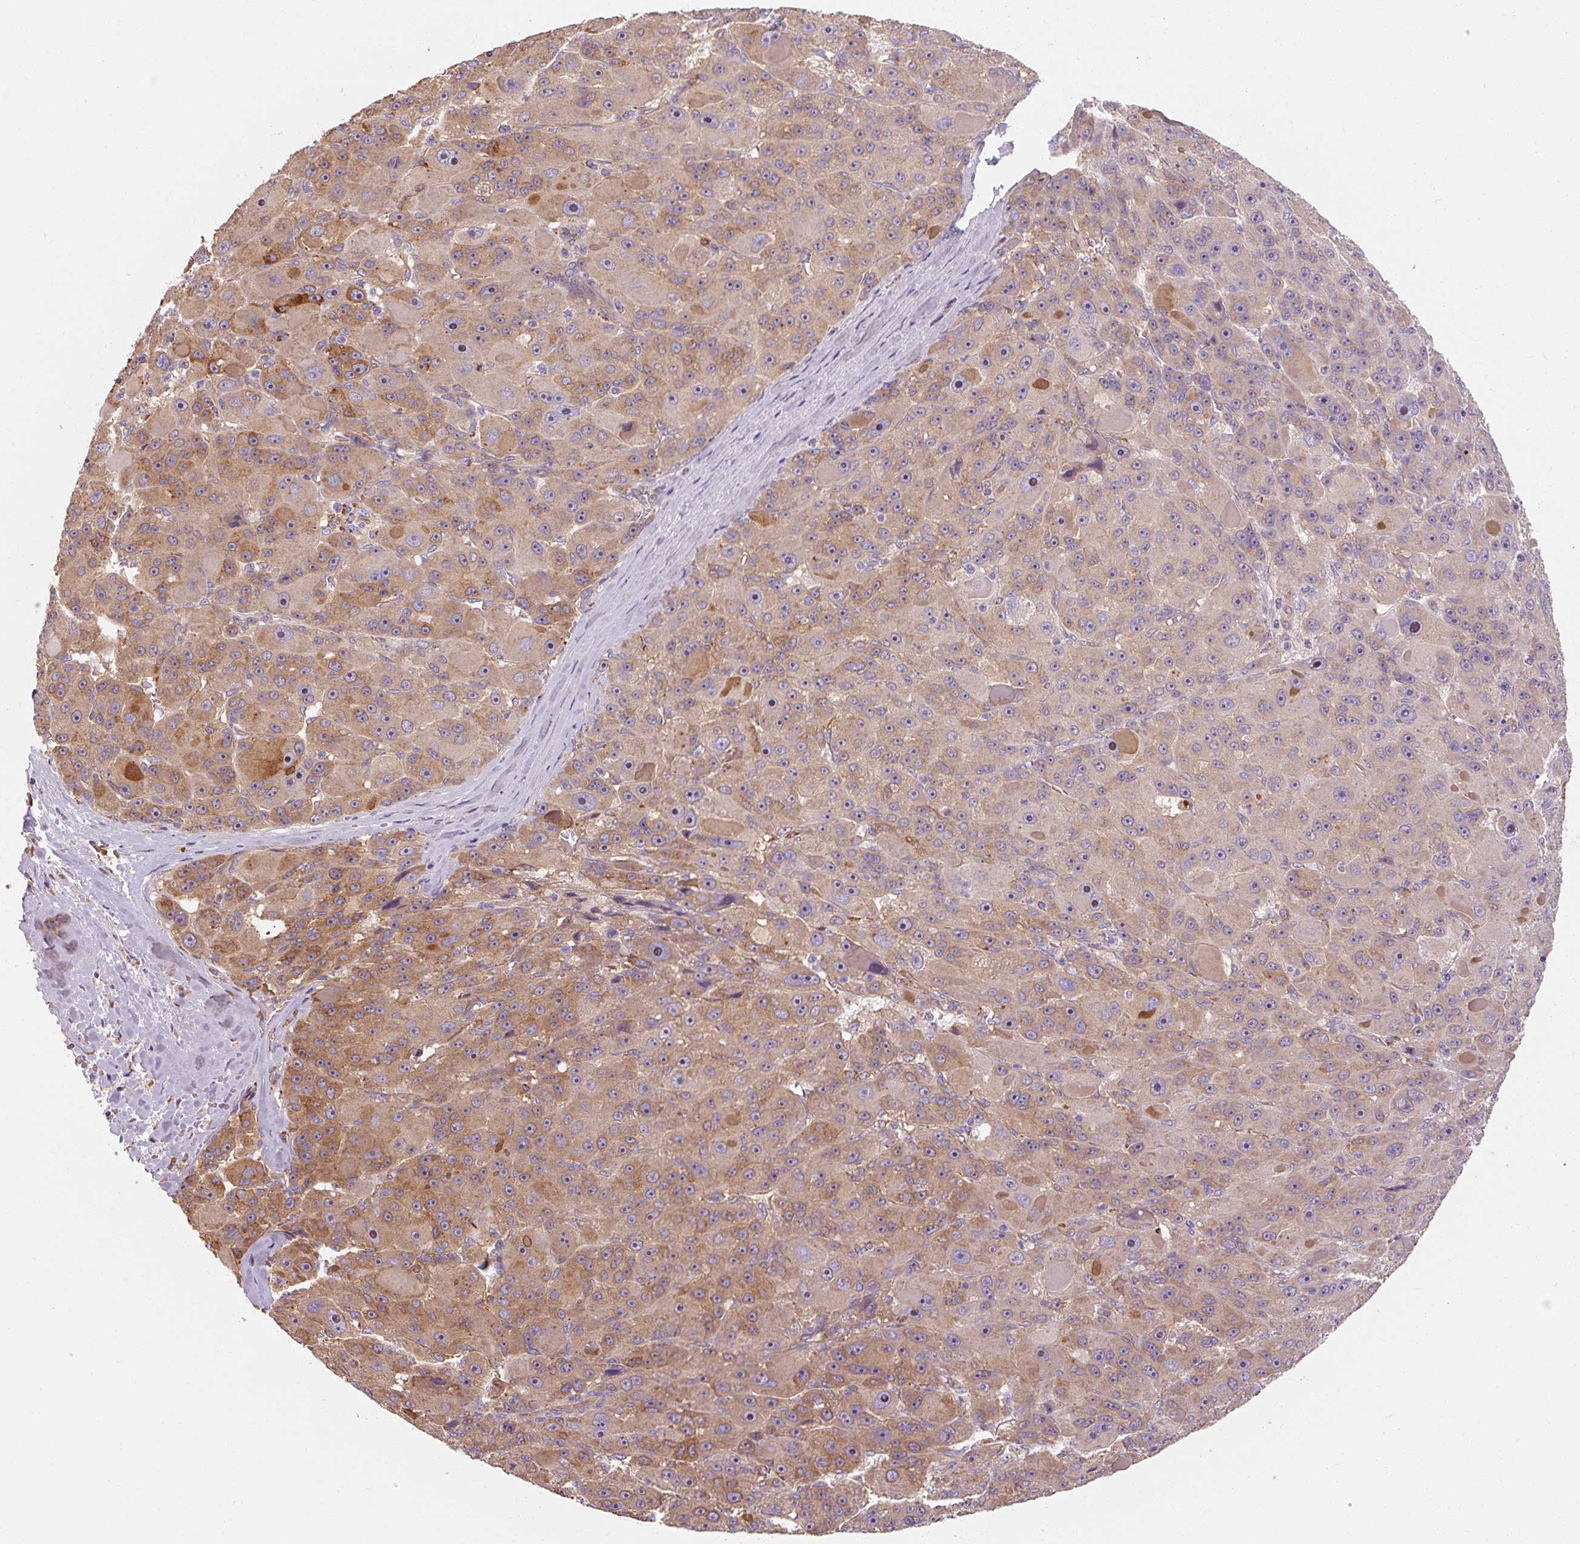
{"staining": {"intensity": "moderate", "quantity": ">75%", "location": "cytoplasmic/membranous"}, "tissue": "liver cancer", "cell_type": "Tumor cells", "image_type": "cancer", "snomed": [{"axis": "morphology", "description": "Carcinoma, Hepatocellular, NOS"}, {"axis": "topography", "description": "Liver"}], "caption": "Human liver cancer stained for a protein (brown) reveals moderate cytoplasmic/membranous positive expression in approximately >75% of tumor cells.", "gene": "TBC1D4", "patient": {"sex": "male", "age": 76}}